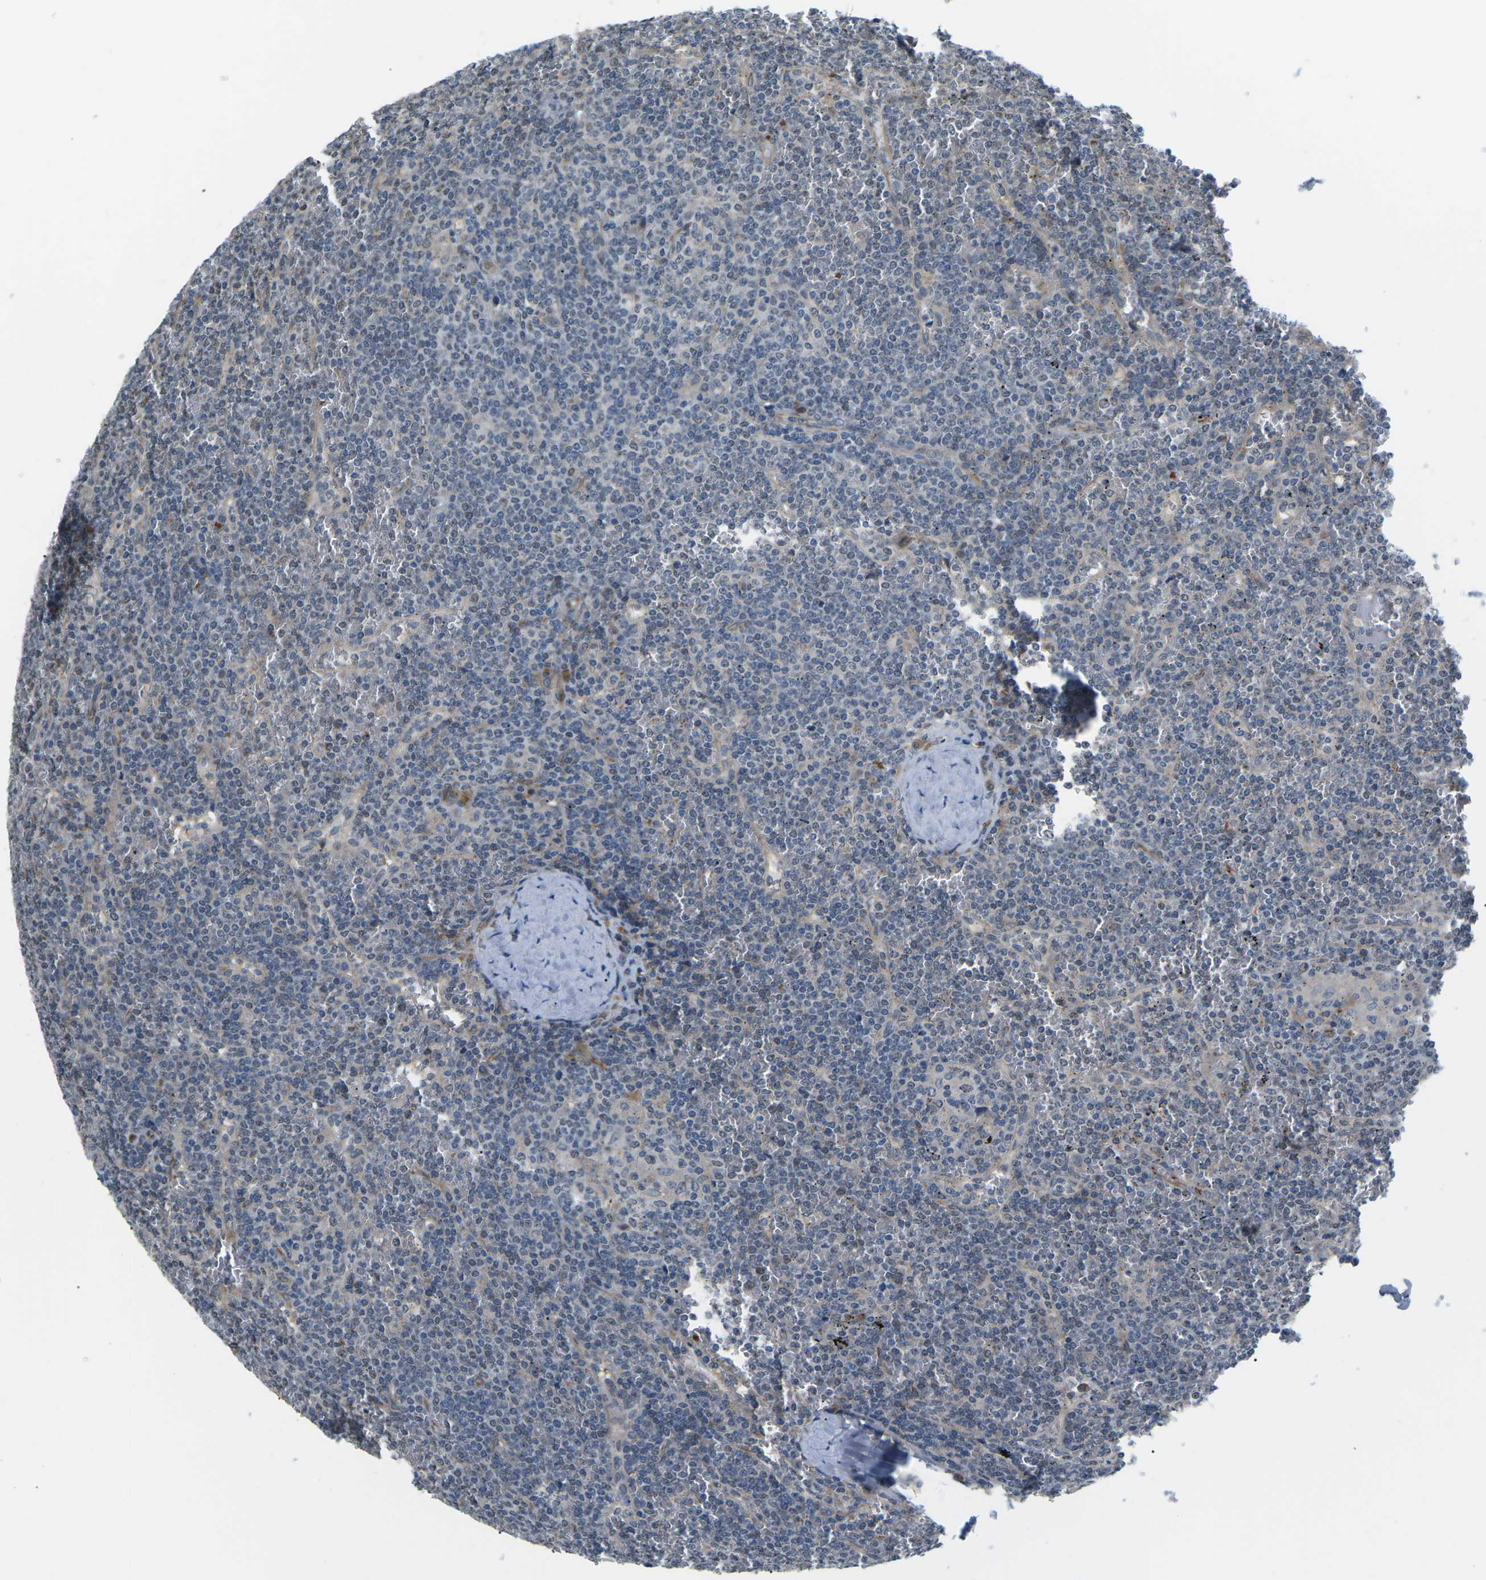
{"staining": {"intensity": "weak", "quantity": "<25%", "location": "nuclear"}, "tissue": "lymphoma", "cell_type": "Tumor cells", "image_type": "cancer", "snomed": [{"axis": "morphology", "description": "Malignant lymphoma, non-Hodgkin's type, Low grade"}, {"axis": "topography", "description": "Spleen"}], "caption": "The micrograph reveals no significant staining in tumor cells of lymphoma. (DAB IHC with hematoxylin counter stain).", "gene": "ERBB4", "patient": {"sex": "female", "age": 19}}